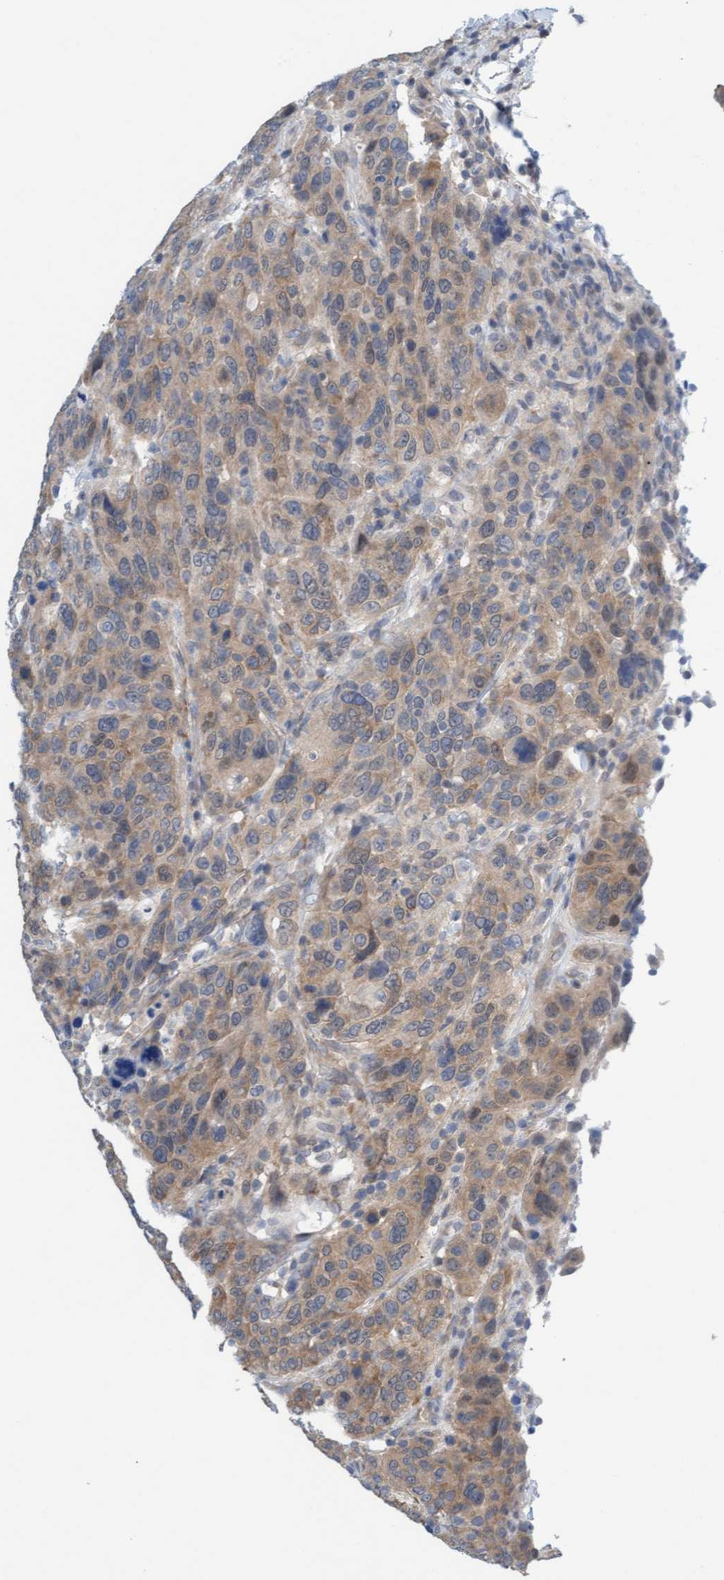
{"staining": {"intensity": "weak", "quantity": ">75%", "location": "cytoplasmic/membranous"}, "tissue": "breast cancer", "cell_type": "Tumor cells", "image_type": "cancer", "snomed": [{"axis": "morphology", "description": "Duct carcinoma"}, {"axis": "topography", "description": "Breast"}], "caption": "About >75% of tumor cells in intraductal carcinoma (breast) display weak cytoplasmic/membranous protein staining as visualized by brown immunohistochemical staining.", "gene": "AMZ2", "patient": {"sex": "female", "age": 37}}